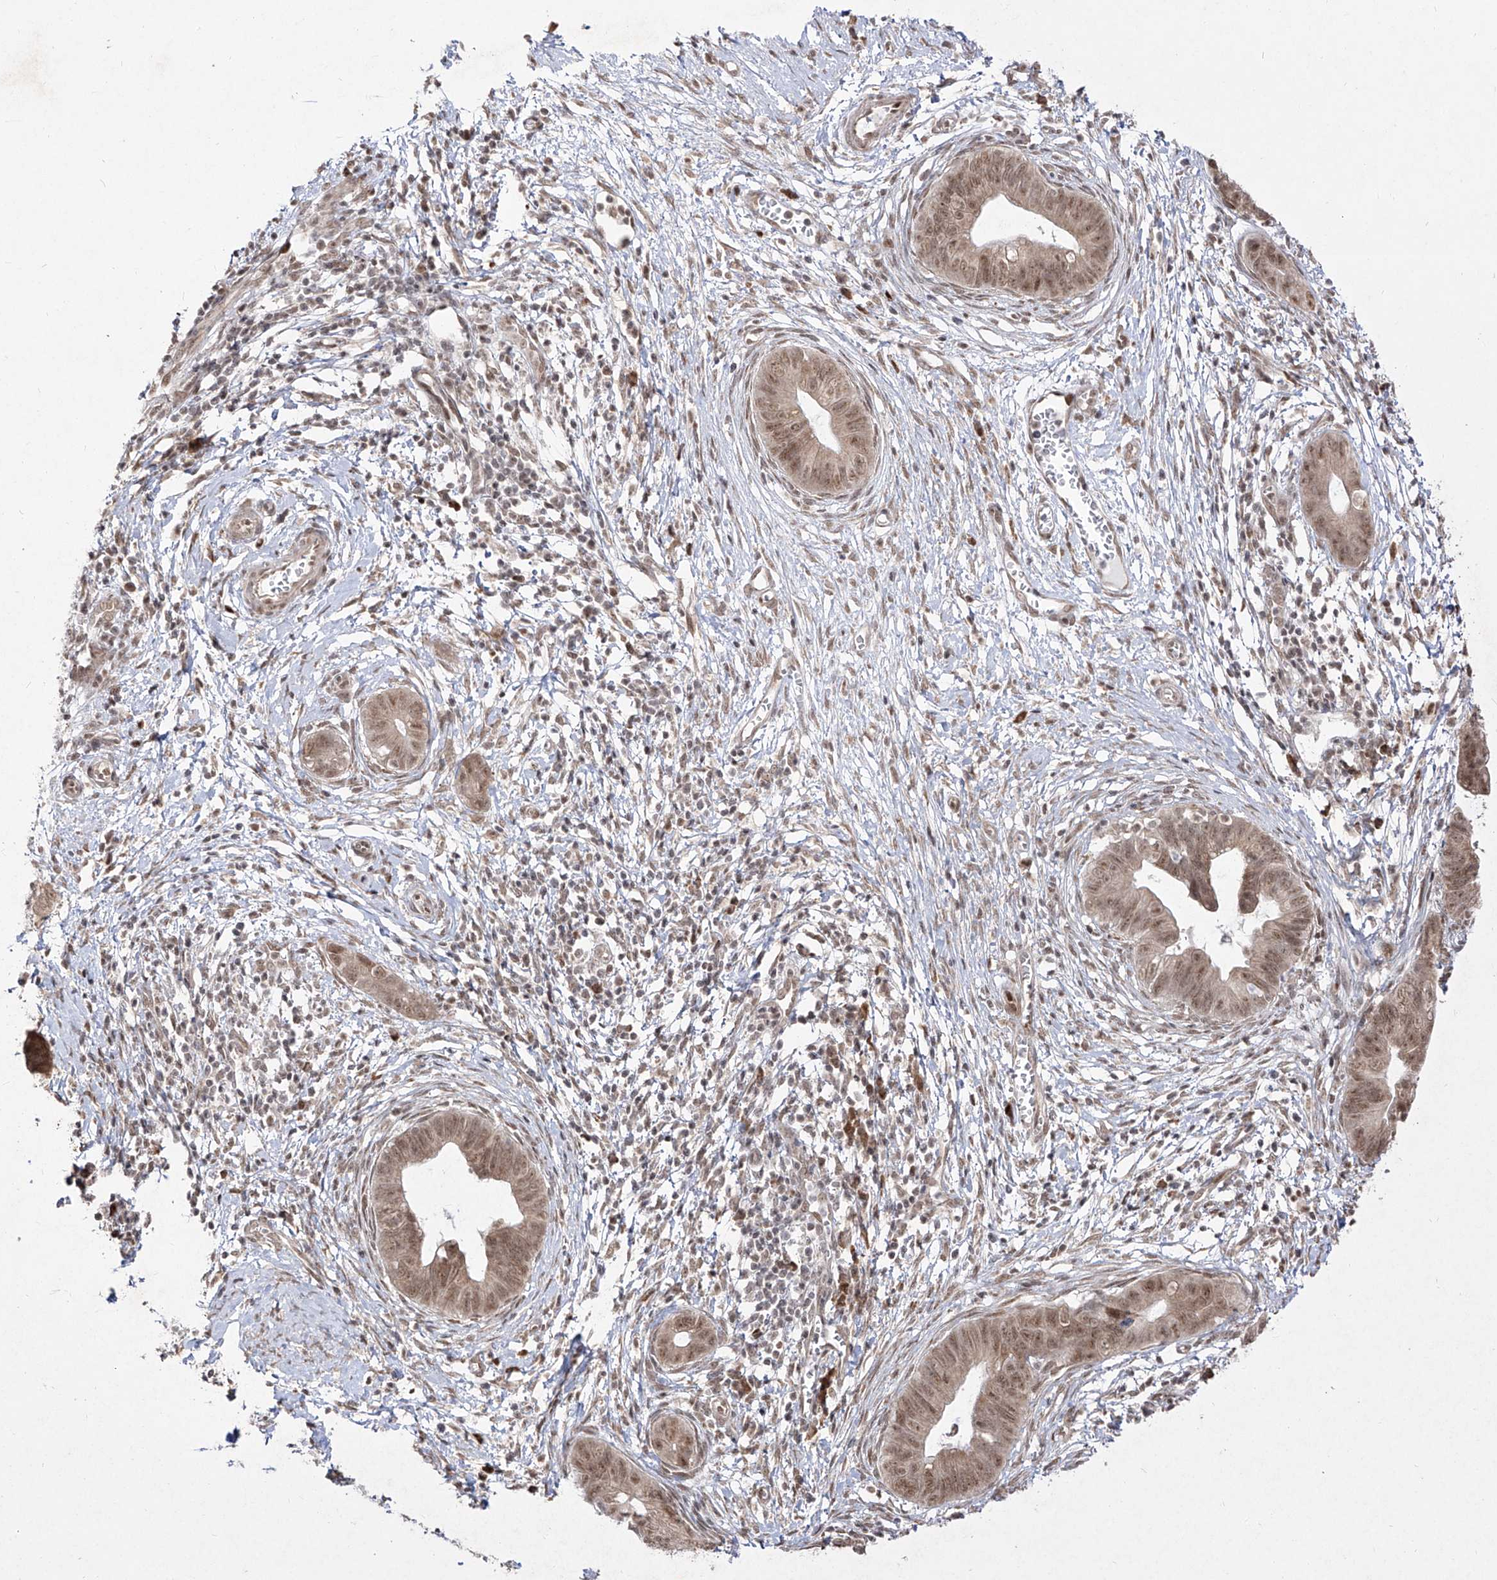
{"staining": {"intensity": "moderate", "quantity": ">75%", "location": "cytoplasmic/membranous,nuclear"}, "tissue": "cervical cancer", "cell_type": "Tumor cells", "image_type": "cancer", "snomed": [{"axis": "morphology", "description": "Adenocarcinoma, NOS"}, {"axis": "topography", "description": "Cervix"}], "caption": "Moderate cytoplasmic/membranous and nuclear staining is identified in about >75% of tumor cells in cervical cancer (adenocarcinoma).", "gene": "SNRNP27", "patient": {"sex": "female", "age": 44}}